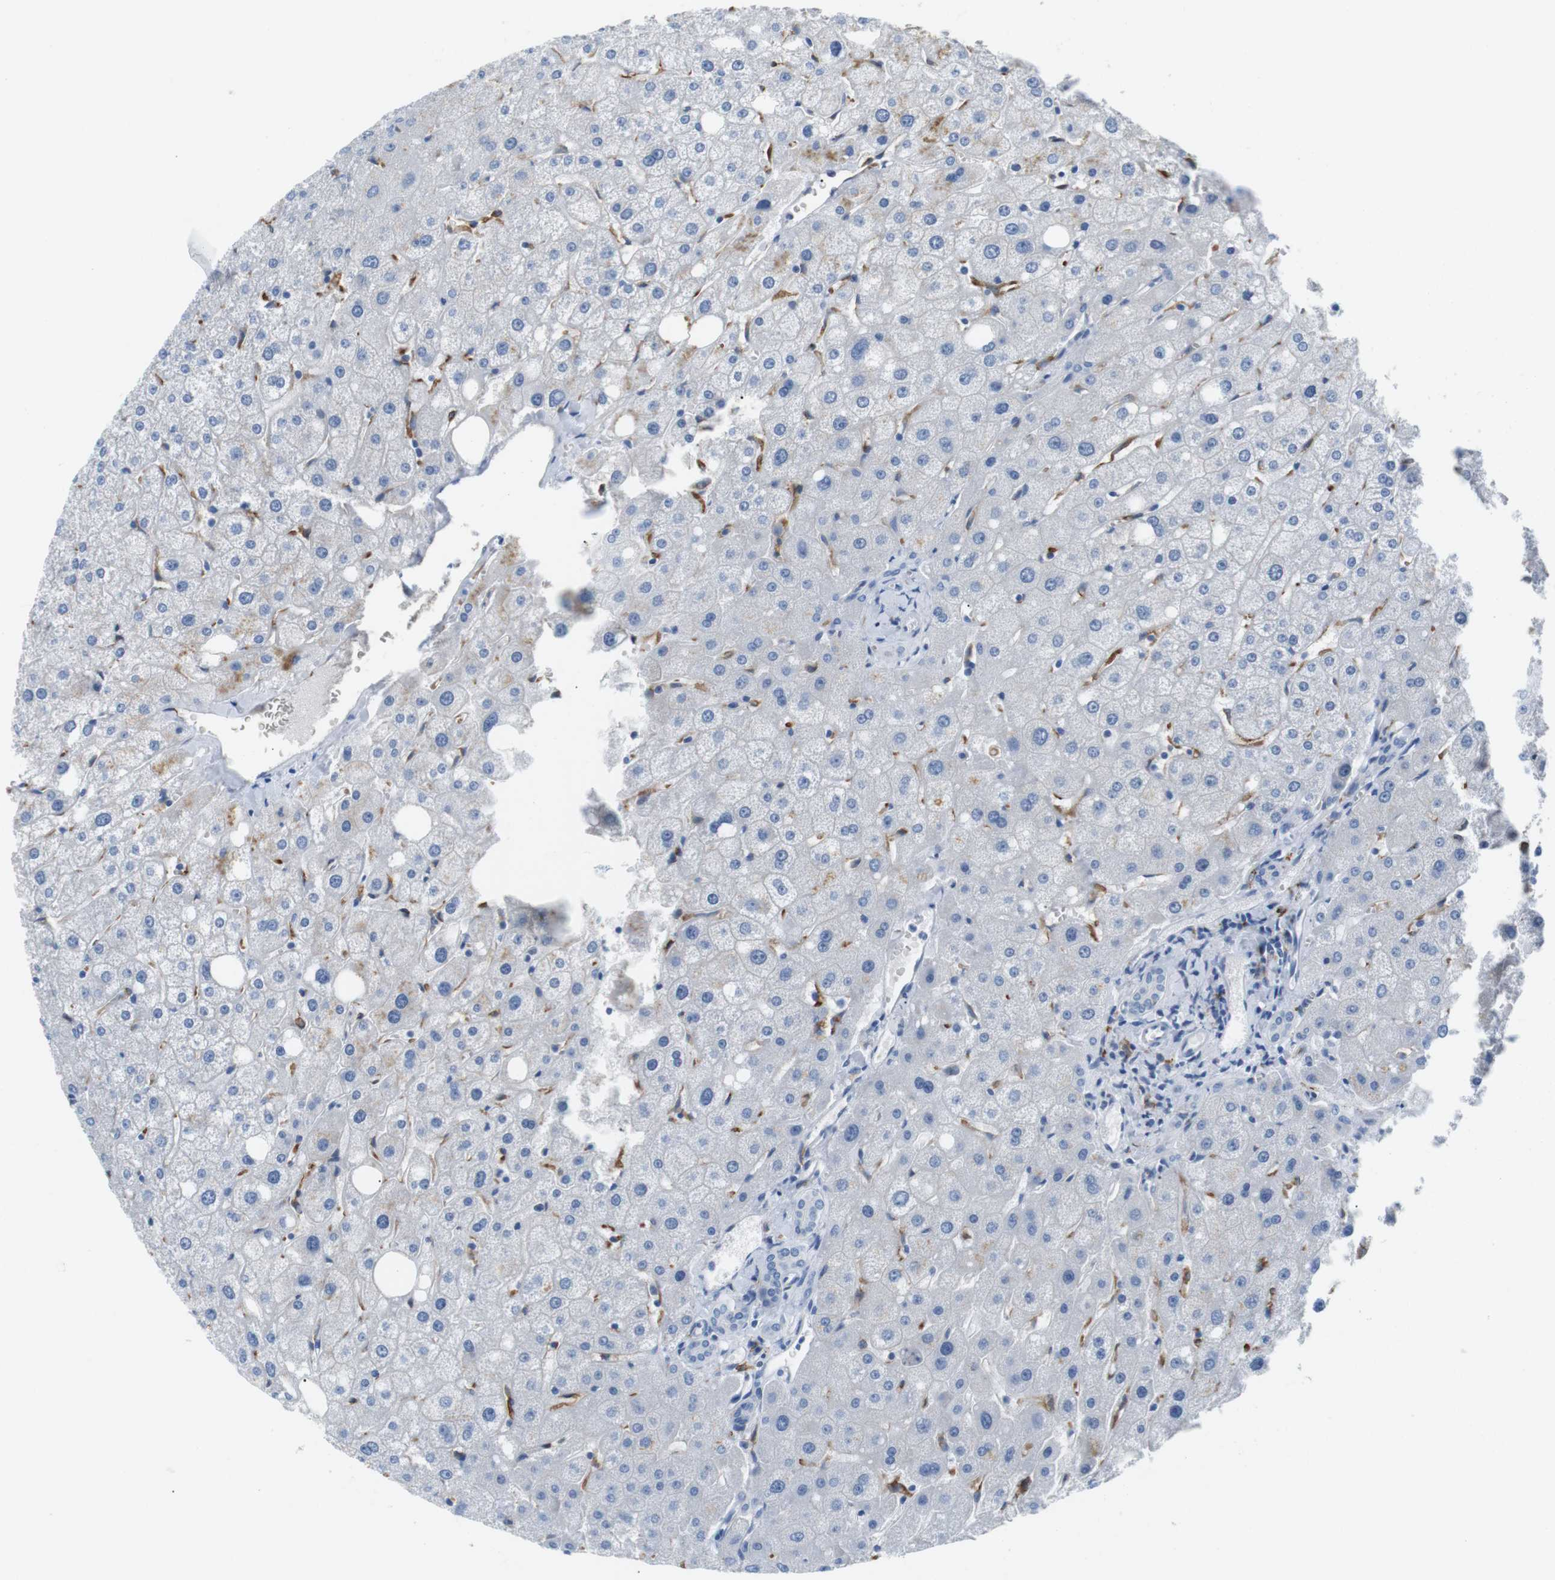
{"staining": {"intensity": "negative", "quantity": "none", "location": "none"}, "tissue": "liver", "cell_type": "Cholangiocytes", "image_type": "normal", "snomed": [{"axis": "morphology", "description": "Normal tissue, NOS"}, {"axis": "topography", "description": "Liver"}], "caption": "Cholangiocytes are negative for protein expression in unremarkable human liver. (DAB (3,3'-diaminobenzidine) immunohistochemistry visualized using brightfield microscopy, high magnification).", "gene": "FCGRT", "patient": {"sex": "male", "age": 73}}